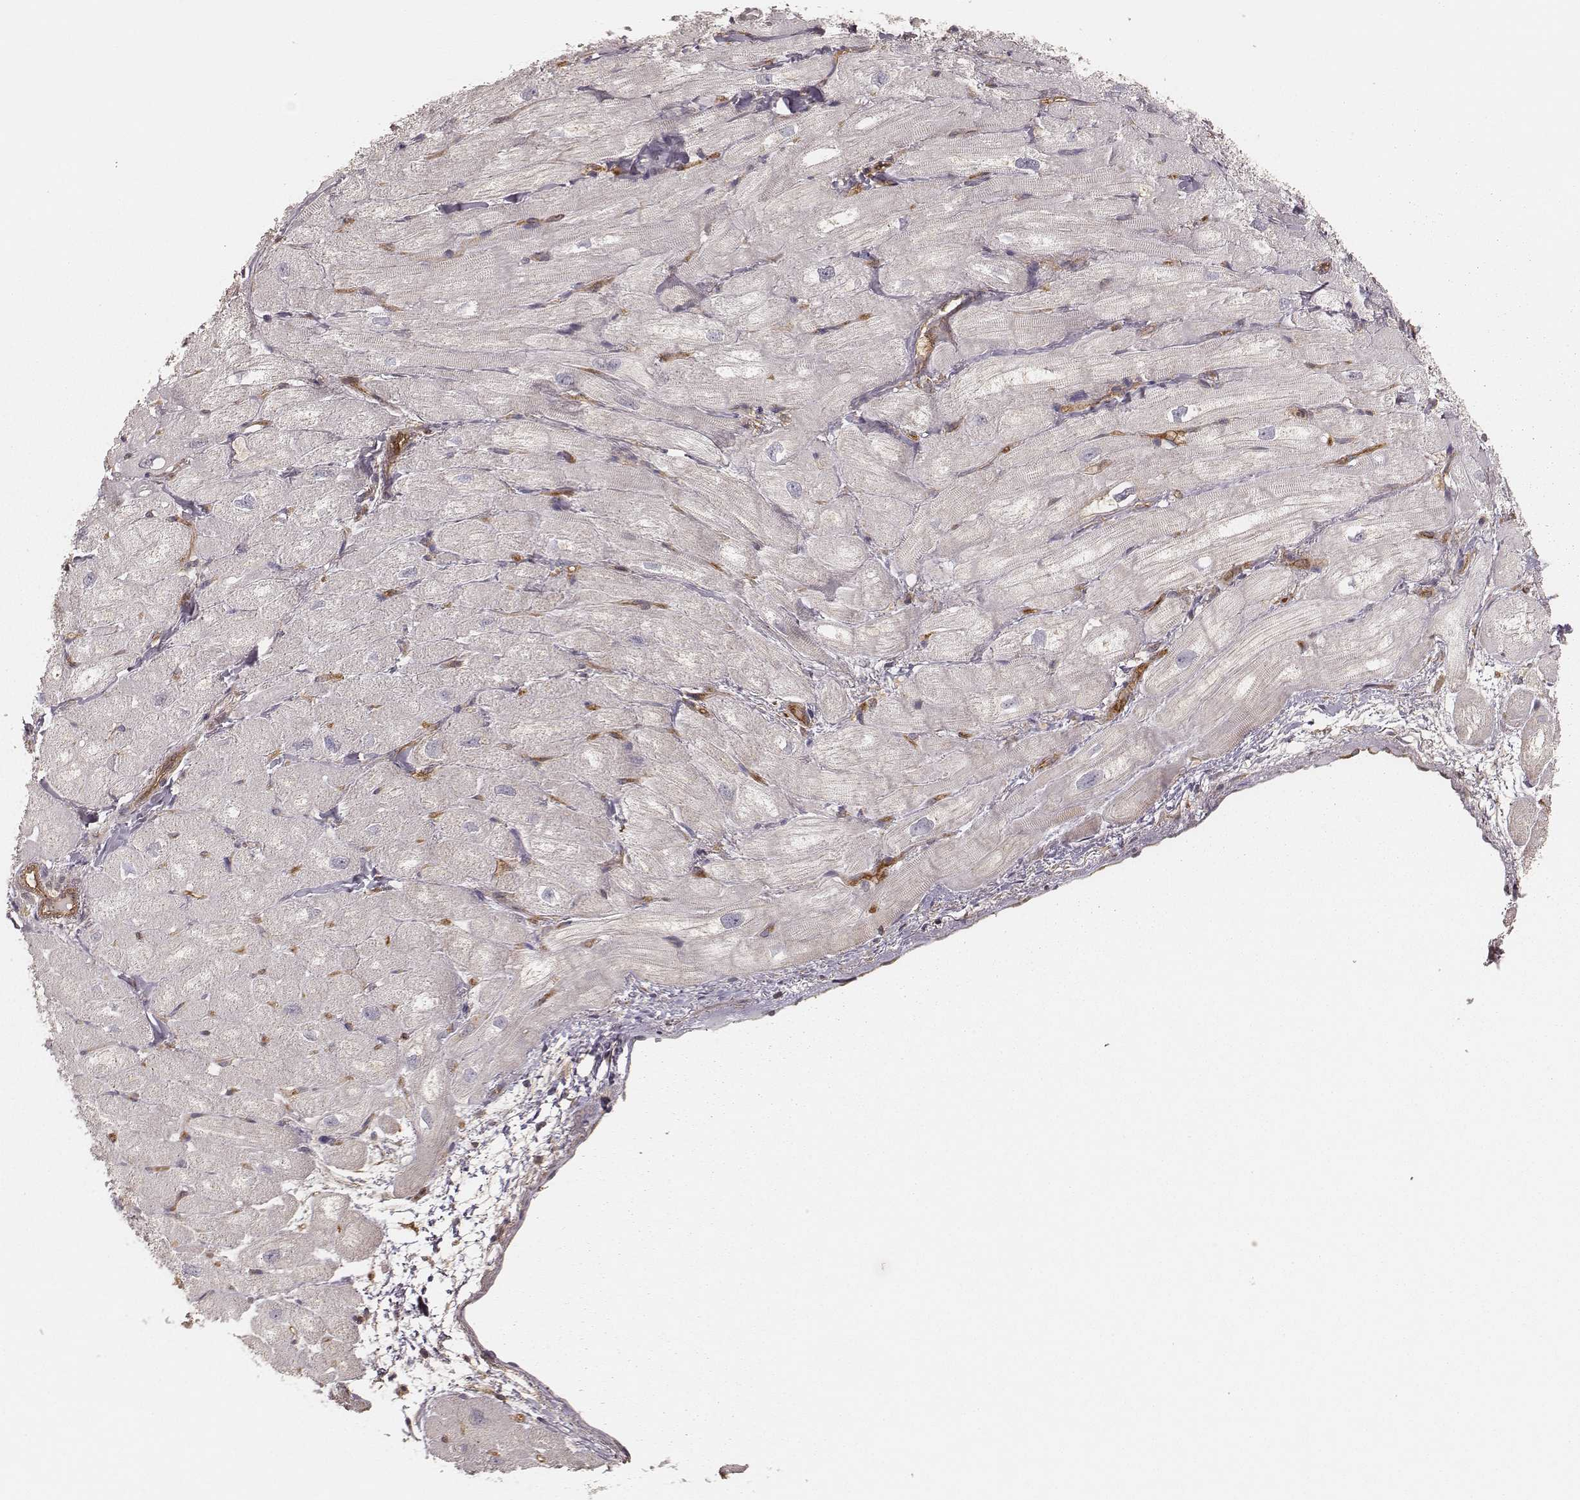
{"staining": {"intensity": "negative", "quantity": "none", "location": "none"}, "tissue": "heart muscle", "cell_type": "Cardiomyocytes", "image_type": "normal", "snomed": [{"axis": "morphology", "description": "Normal tissue, NOS"}, {"axis": "topography", "description": "Heart"}], "caption": "Photomicrograph shows no protein positivity in cardiomyocytes of normal heart muscle.", "gene": "CARS1", "patient": {"sex": "male", "age": 60}}